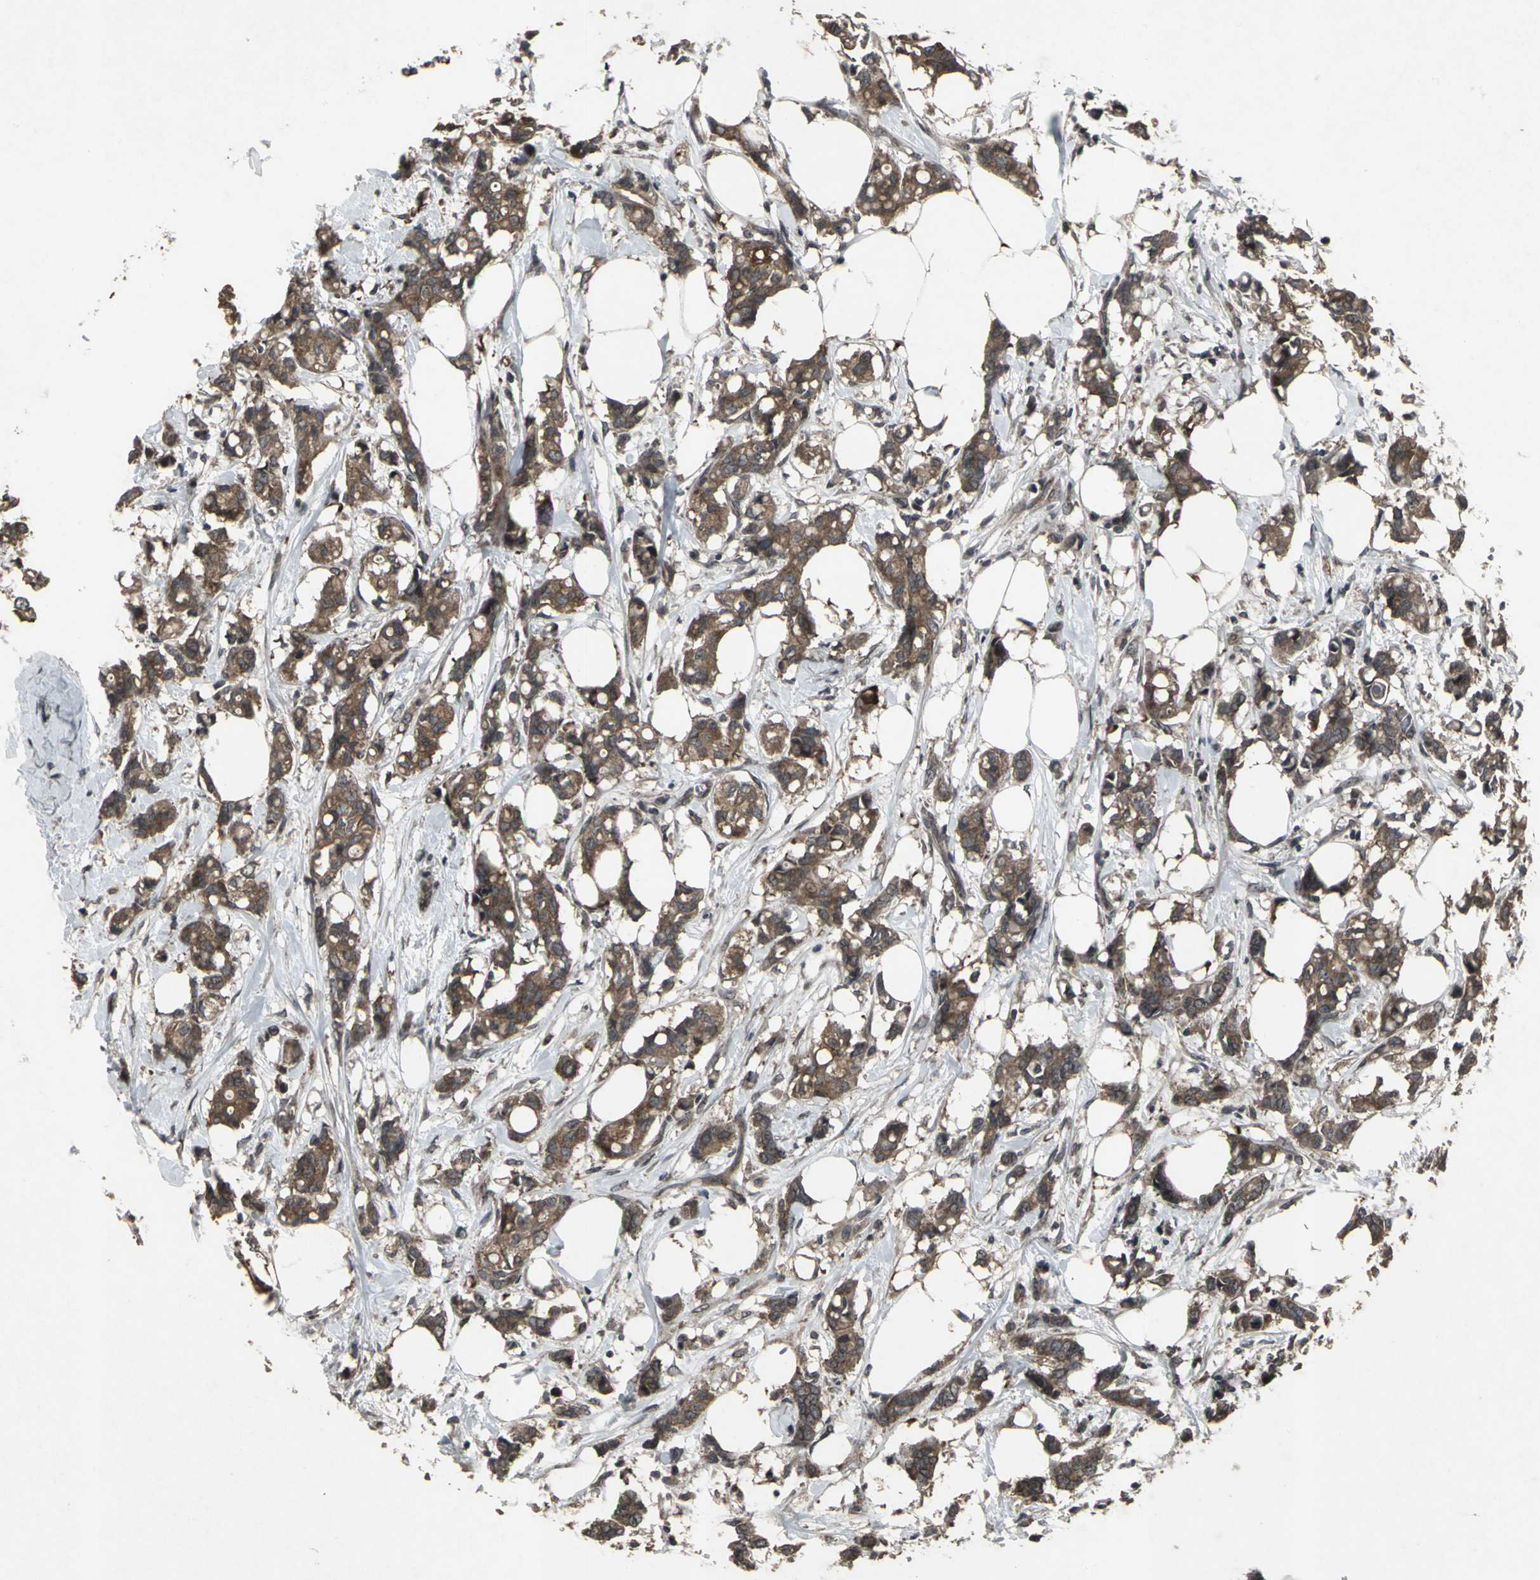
{"staining": {"intensity": "strong", "quantity": ">75%", "location": "cytoplasmic/membranous"}, "tissue": "breast cancer", "cell_type": "Tumor cells", "image_type": "cancer", "snomed": [{"axis": "morphology", "description": "Duct carcinoma"}, {"axis": "topography", "description": "Breast"}], "caption": "IHC micrograph of human breast cancer stained for a protein (brown), which demonstrates high levels of strong cytoplasmic/membranous staining in about >75% of tumor cells.", "gene": "SH2B3", "patient": {"sex": "female", "age": 84}}